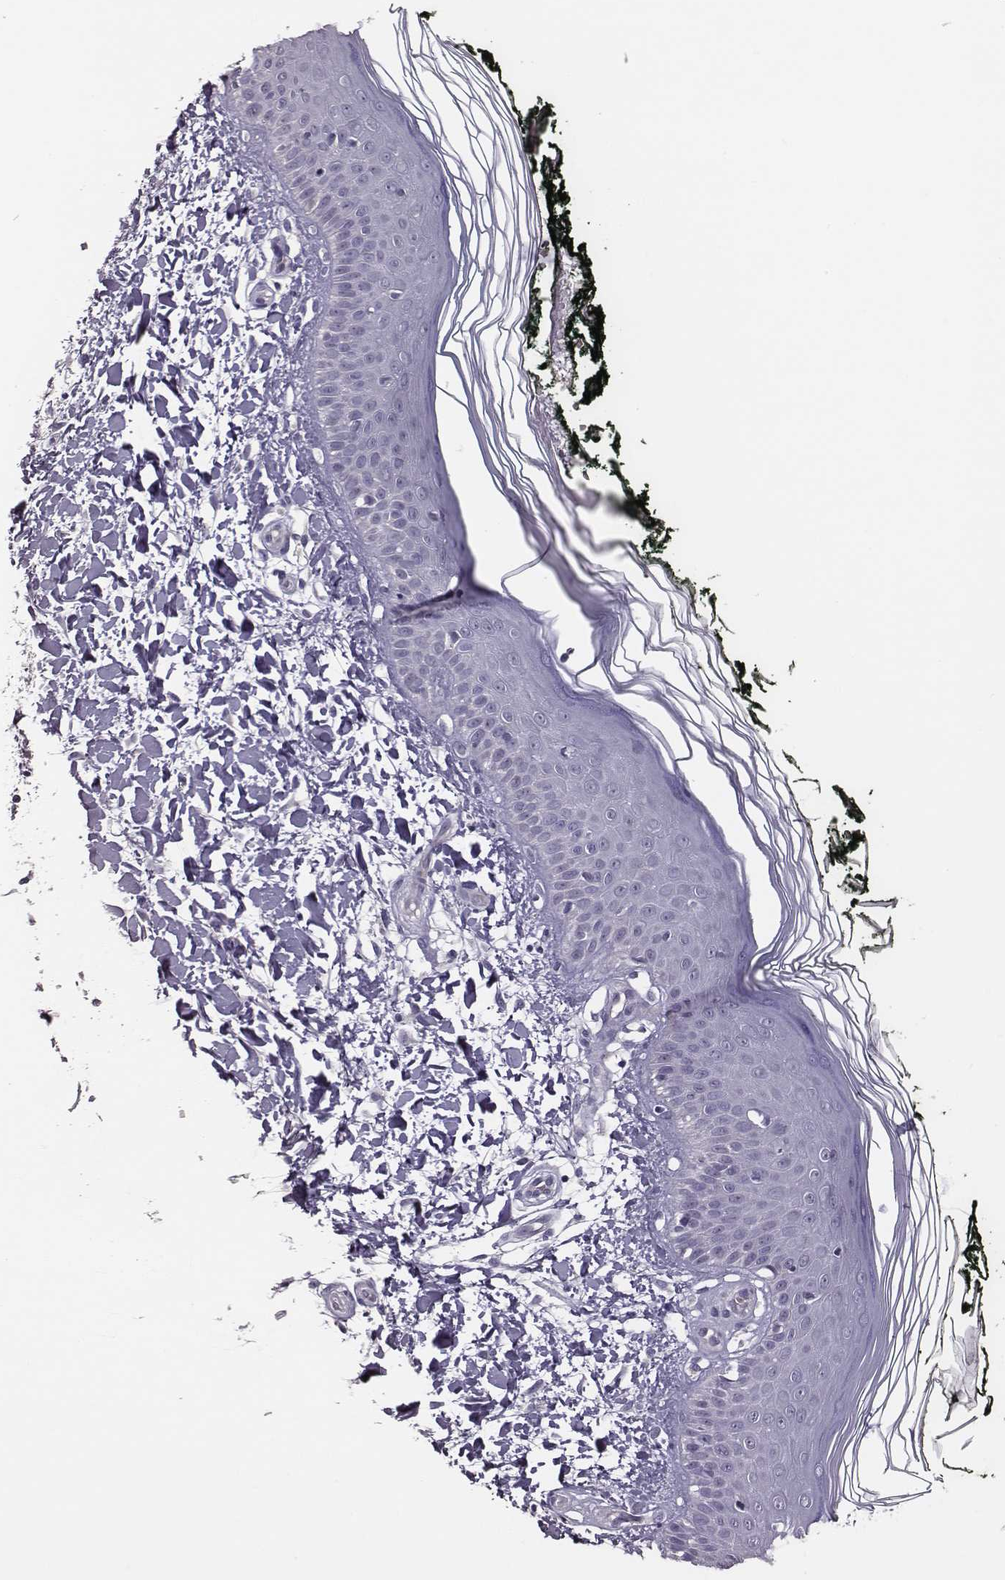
{"staining": {"intensity": "negative", "quantity": "none", "location": "none"}, "tissue": "skin", "cell_type": "Fibroblasts", "image_type": "normal", "snomed": [{"axis": "morphology", "description": "Normal tissue, NOS"}, {"axis": "topography", "description": "Skin"}], "caption": "A high-resolution histopathology image shows immunohistochemistry (IHC) staining of normal skin, which demonstrates no significant expression in fibroblasts.", "gene": "KMO", "patient": {"sex": "female", "age": 62}}